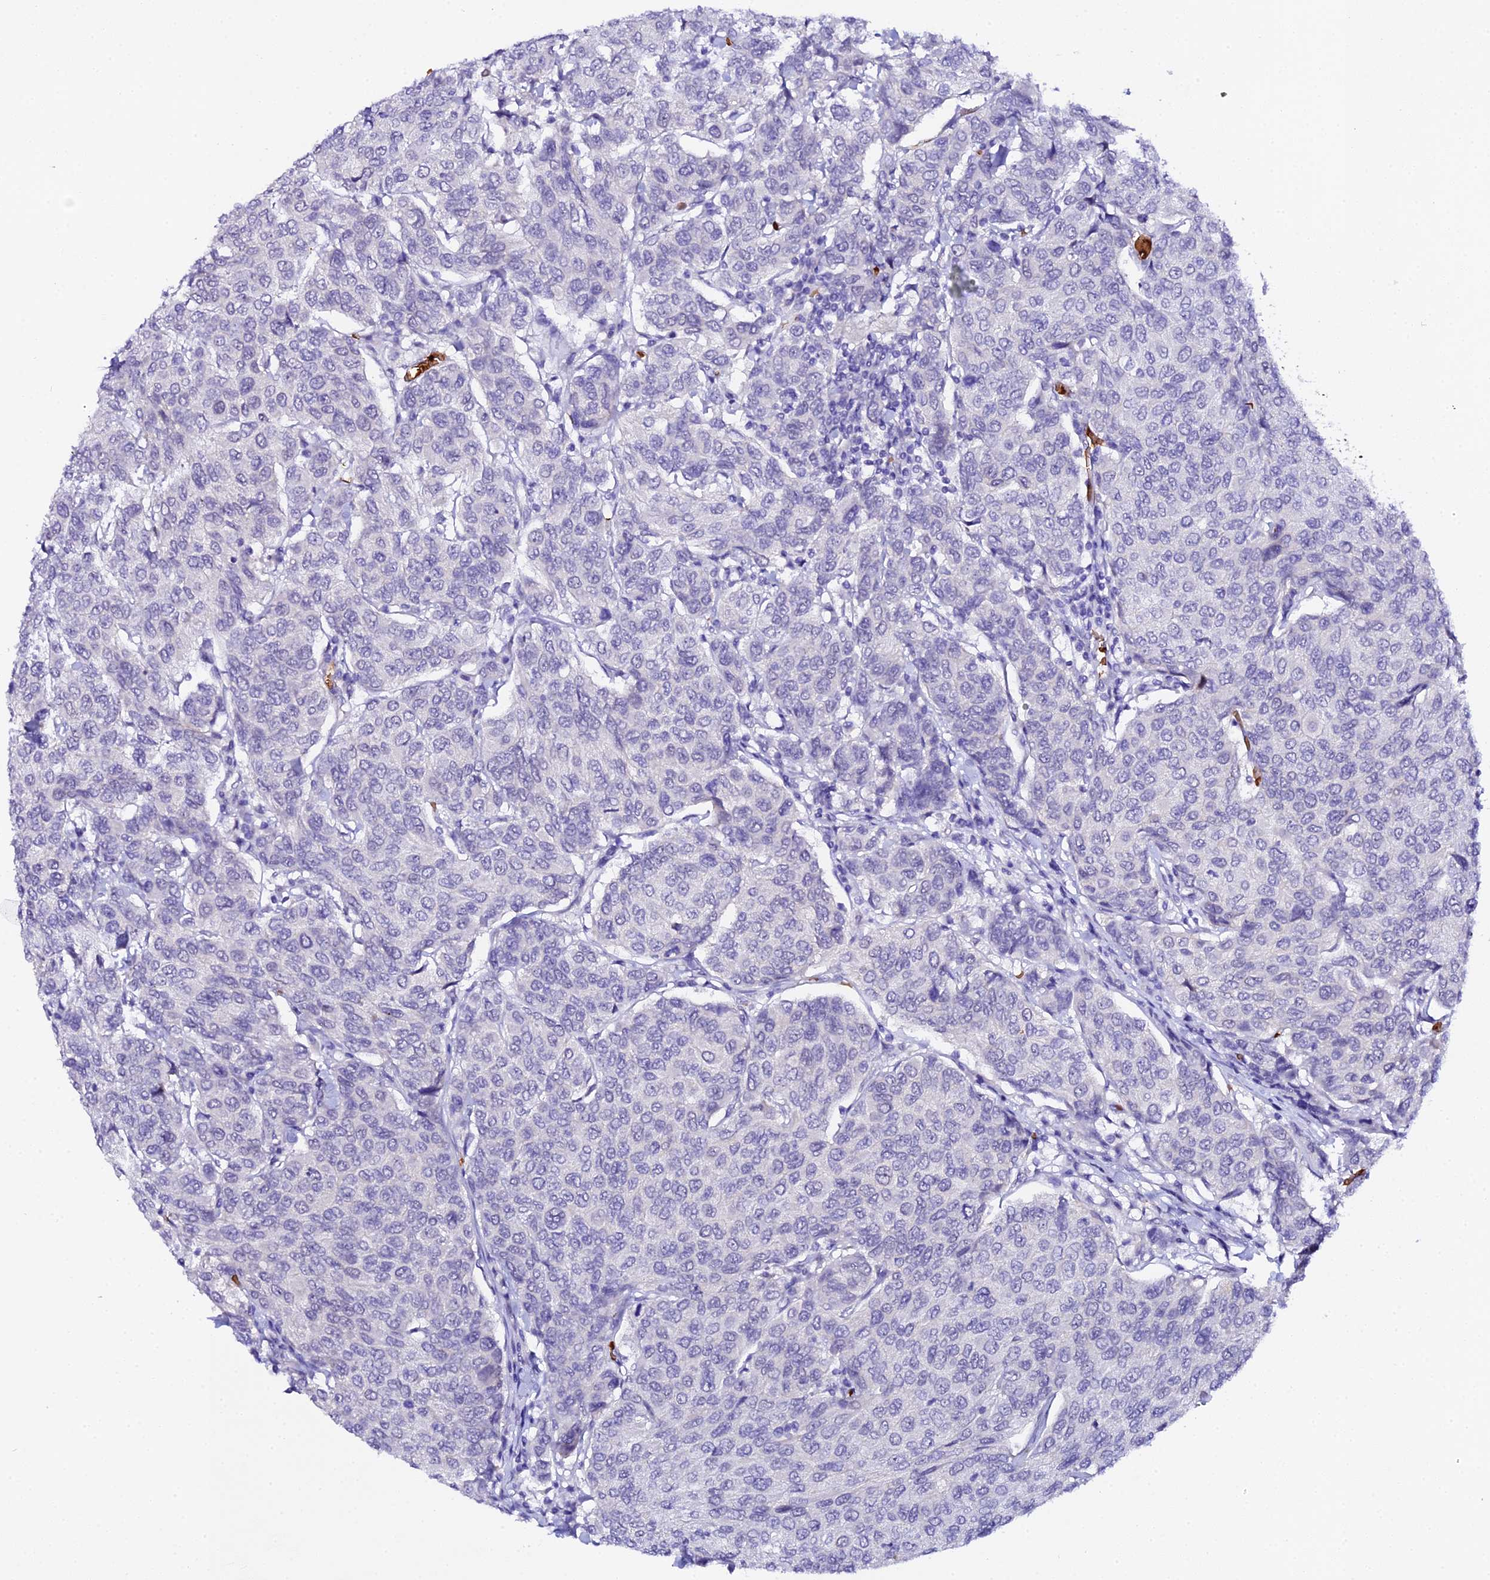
{"staining": {"intensity": "negative", "quantity": "none", "location": "none"}, "tissue": "breast cancer", "cell_type": "Tumor cells", "image_type": "cancer", "snomed": [{"axis": "morphology", "description": "Duct carcinoma"}, {"axis": "topography", "description": "Breast"}], "caption": "Tumor cells show no significant protein expression in intraductal carcinoma (breast). (DAB (3,3'-diaminobenzidine) IHC, high magnification).", "gene": "CFAP45", "patient": {"sex": "female", "age": 55}}